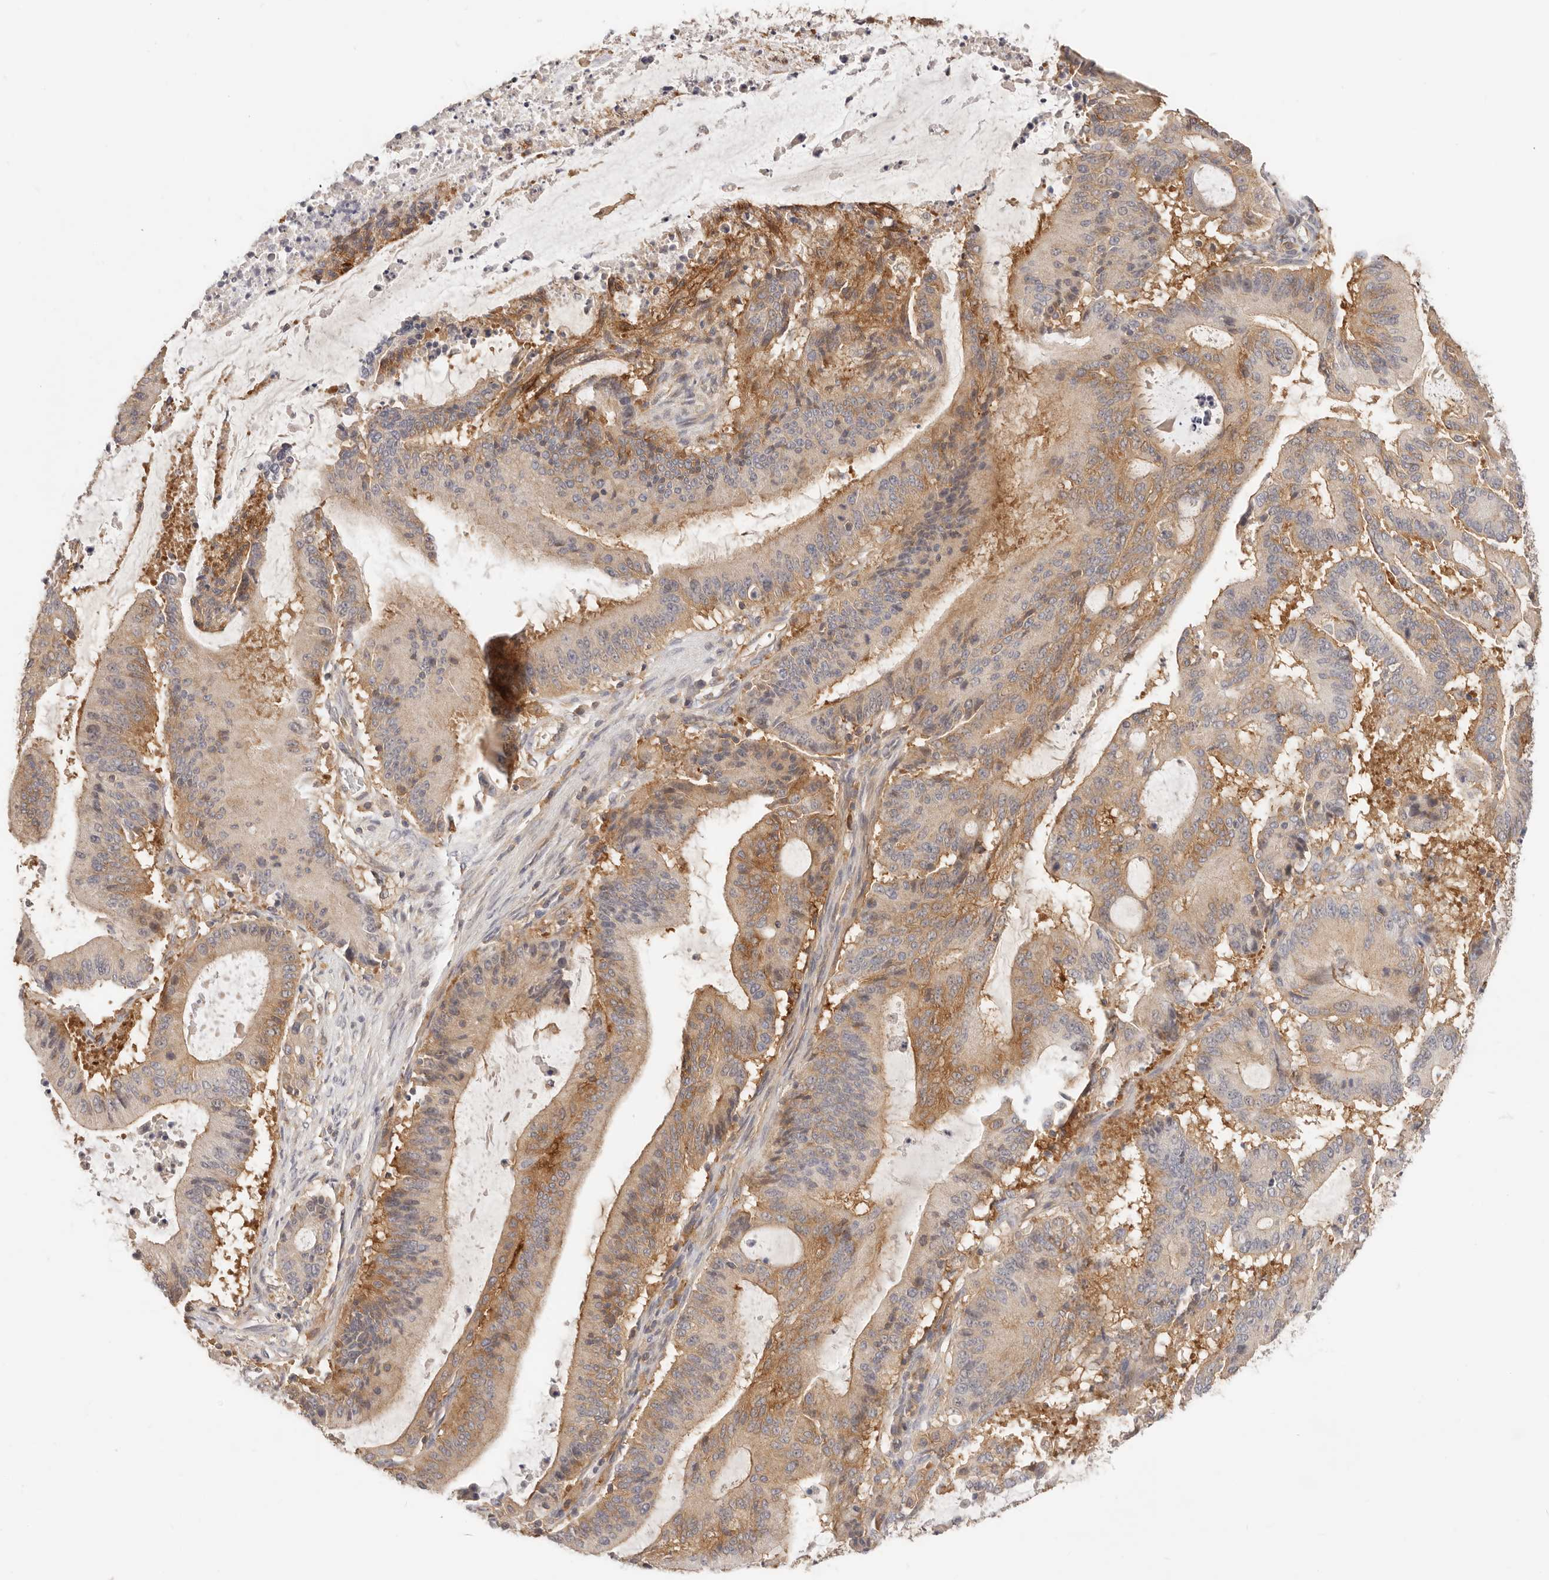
{"staining": {"intensity": "moderate", "quantity": "25%-75%", "location": "cytoplasmic/membranous,nuclear"}, "tissue": "liver cancer", "cell_type": "Tumor cells", "image_type": "cancer", "snomed": [{"axis": "morphology", "description": "Normal tissue, NOS"}, {"axis": "morphology", "description": "Cholangiocarcinoma"}, {"axis": "topography", "description": "Liver"}, {"axis": "topography", "description": "Peripheral nerve tissue"}], "caption": "This is an image of IHC staining of liver cholangiocarcinoma, which shows moderate positivity in the cytoplasmic/membranous and nuclear of tumor cells.", "gene": "DTNBP1", "patient": {"sex": "female", "age": 73}}